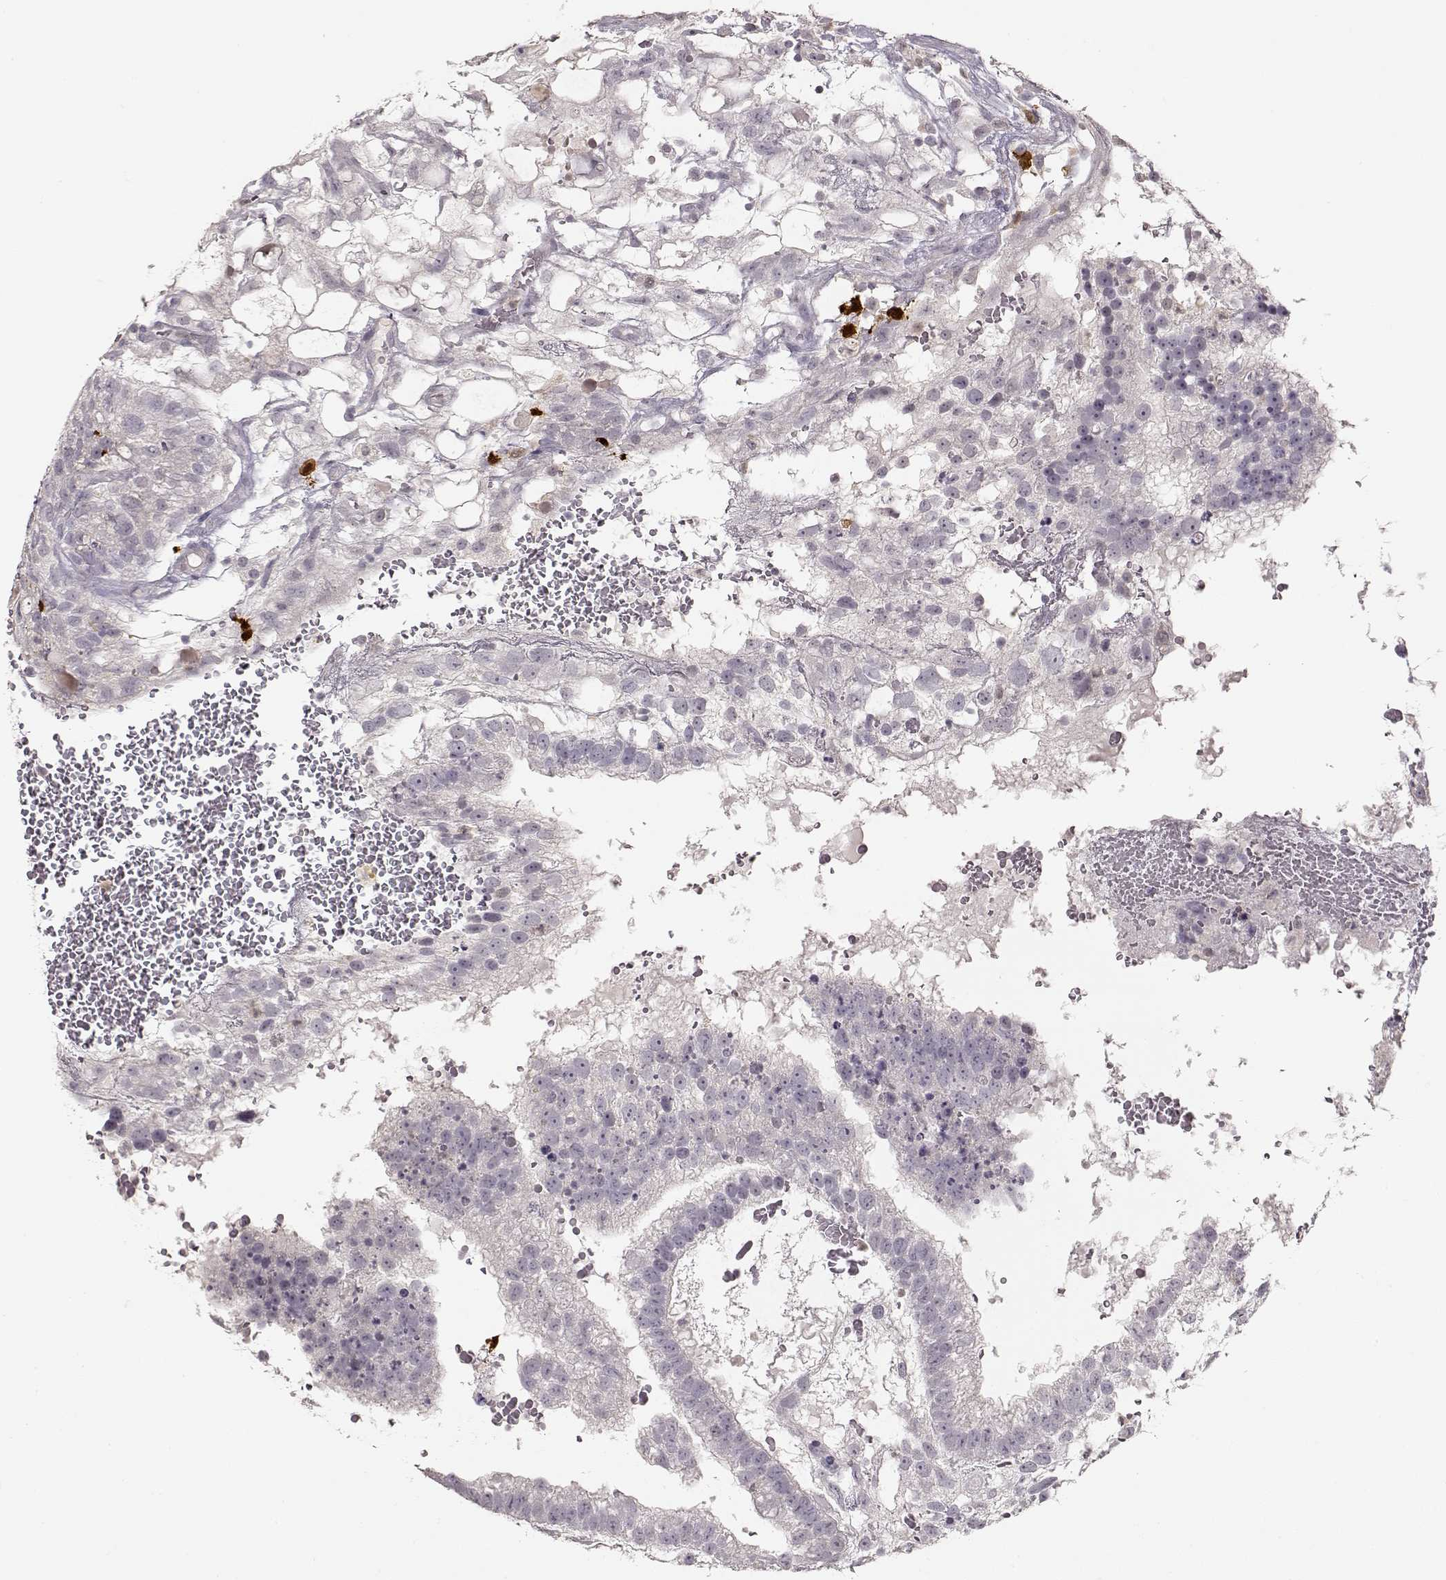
{"staining": {"intensity": "negative", "quantity": "none", "location": "none"}, "tissue": "testis cancer", "cell_type": "Tumor cells", "image_type": "cancer", "snomed": [{"axis": "morphology", "description": "Normal tissue, NOS"}, {"axis": "morphology", "description": "Carcinoma, Embryonal, NOS"}, {"axis": "topography", "description": "Testis"}, {"axis": "topography", "description": "Epididymis"}], "caption": "Tumor cells are negative for protein expression in human testis cancer (embryonal carcinoma).", "gene": "S100B", "patient": {"sex": "male", "age": 32}}